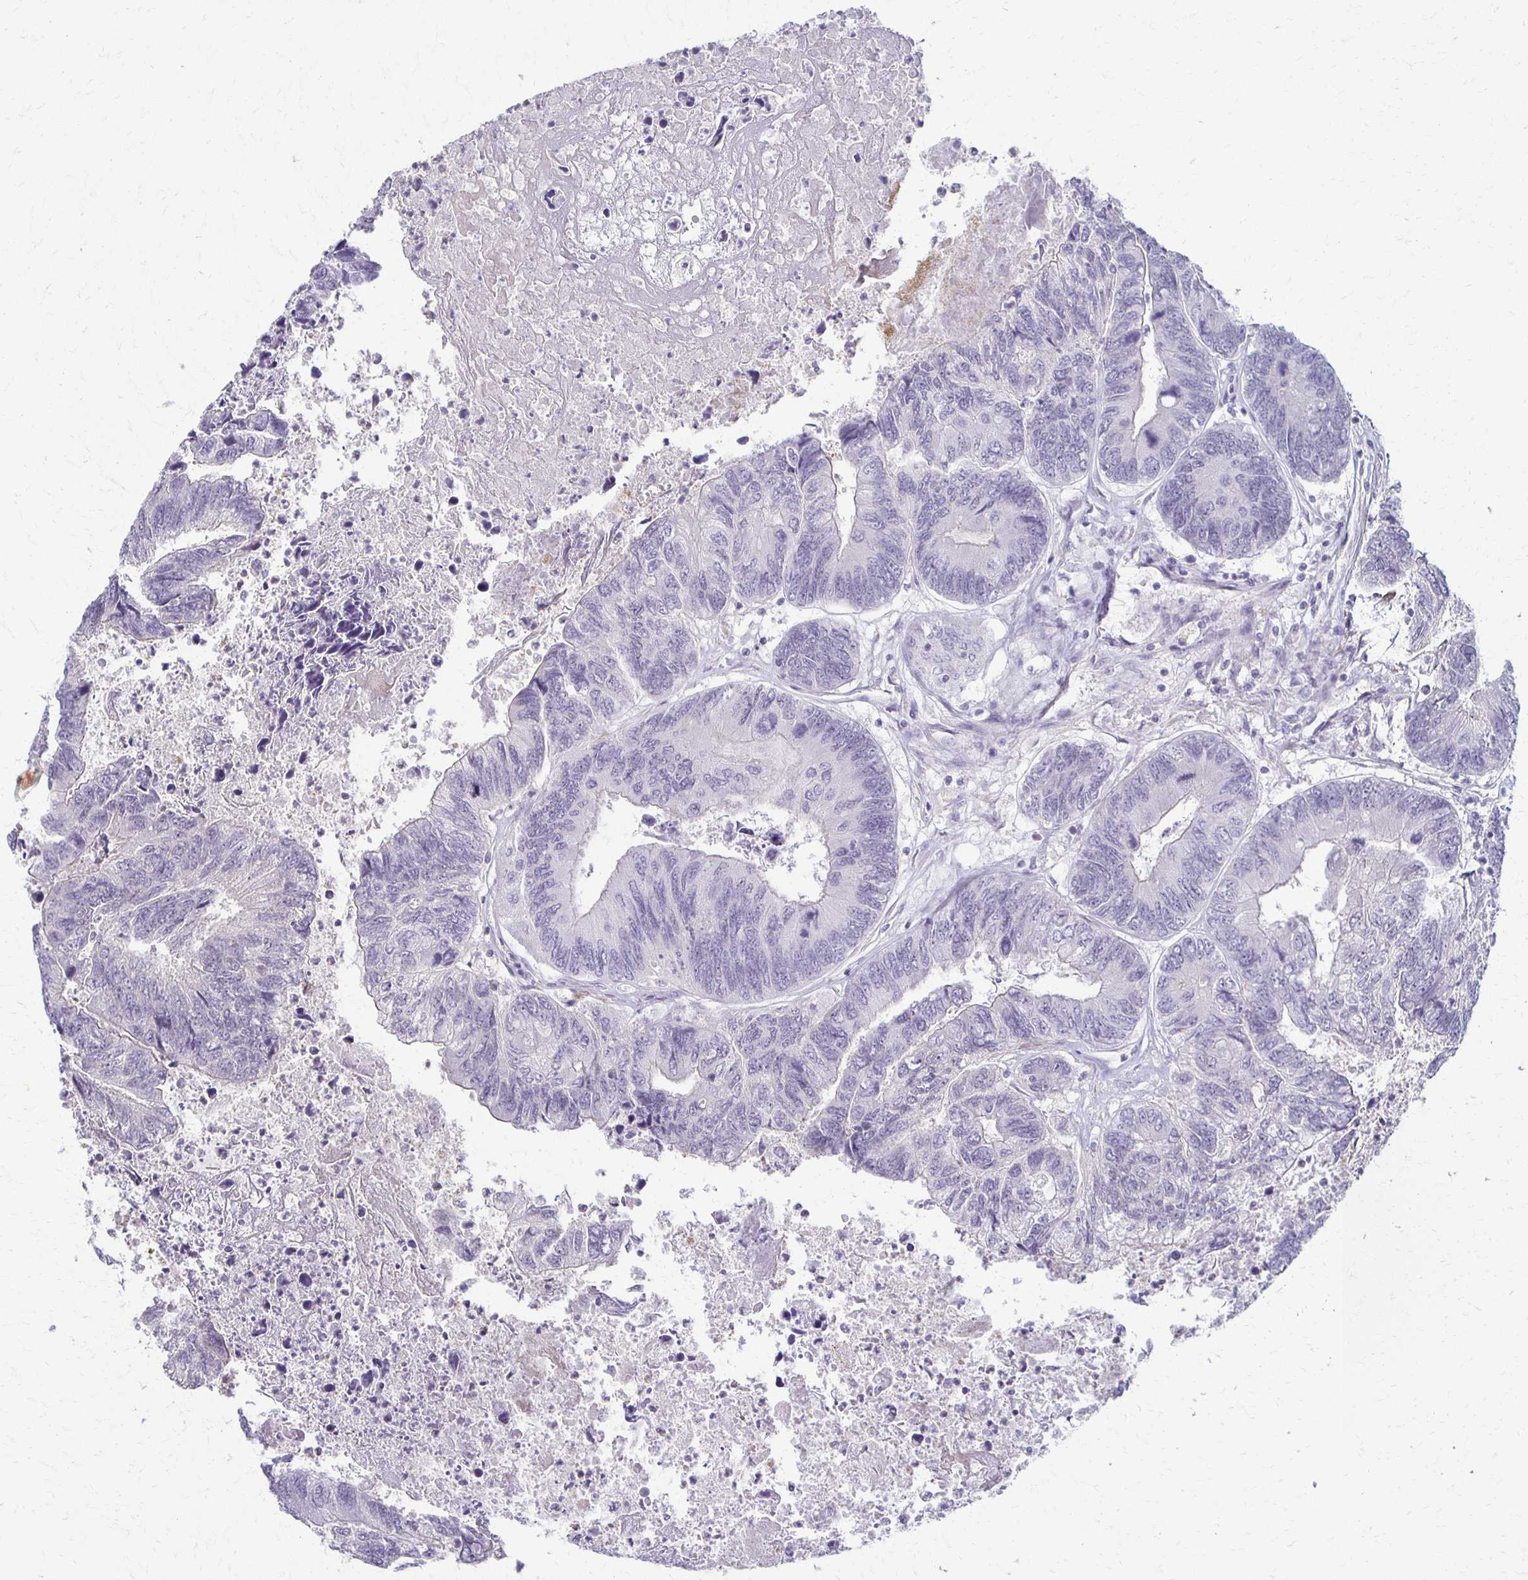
{"staining": {"intensity": "negative", "quantity": "none", "location": "none"}, "tissue": "colorectal cancer", "cell_type": "Tumor cells", "image_type": "cancer", "snomed": [{"axis": "morphology", "description": "Adenocarcinoma, NOS"}, {"axis": "topography", "description": "Colon"}], "caption": "Image shows no significant protein expression in tumor cells of adenocarcinoma (colorectal). The staining was performed using DAB (3,3'-diaminobenzidine) to visualize the protein expression in brown, while the nuclei were stained in blue with hematoxylin (Magnification: 20x).", "gene": "FOXO4", "patient": {"sex": "female", "age": 67}}